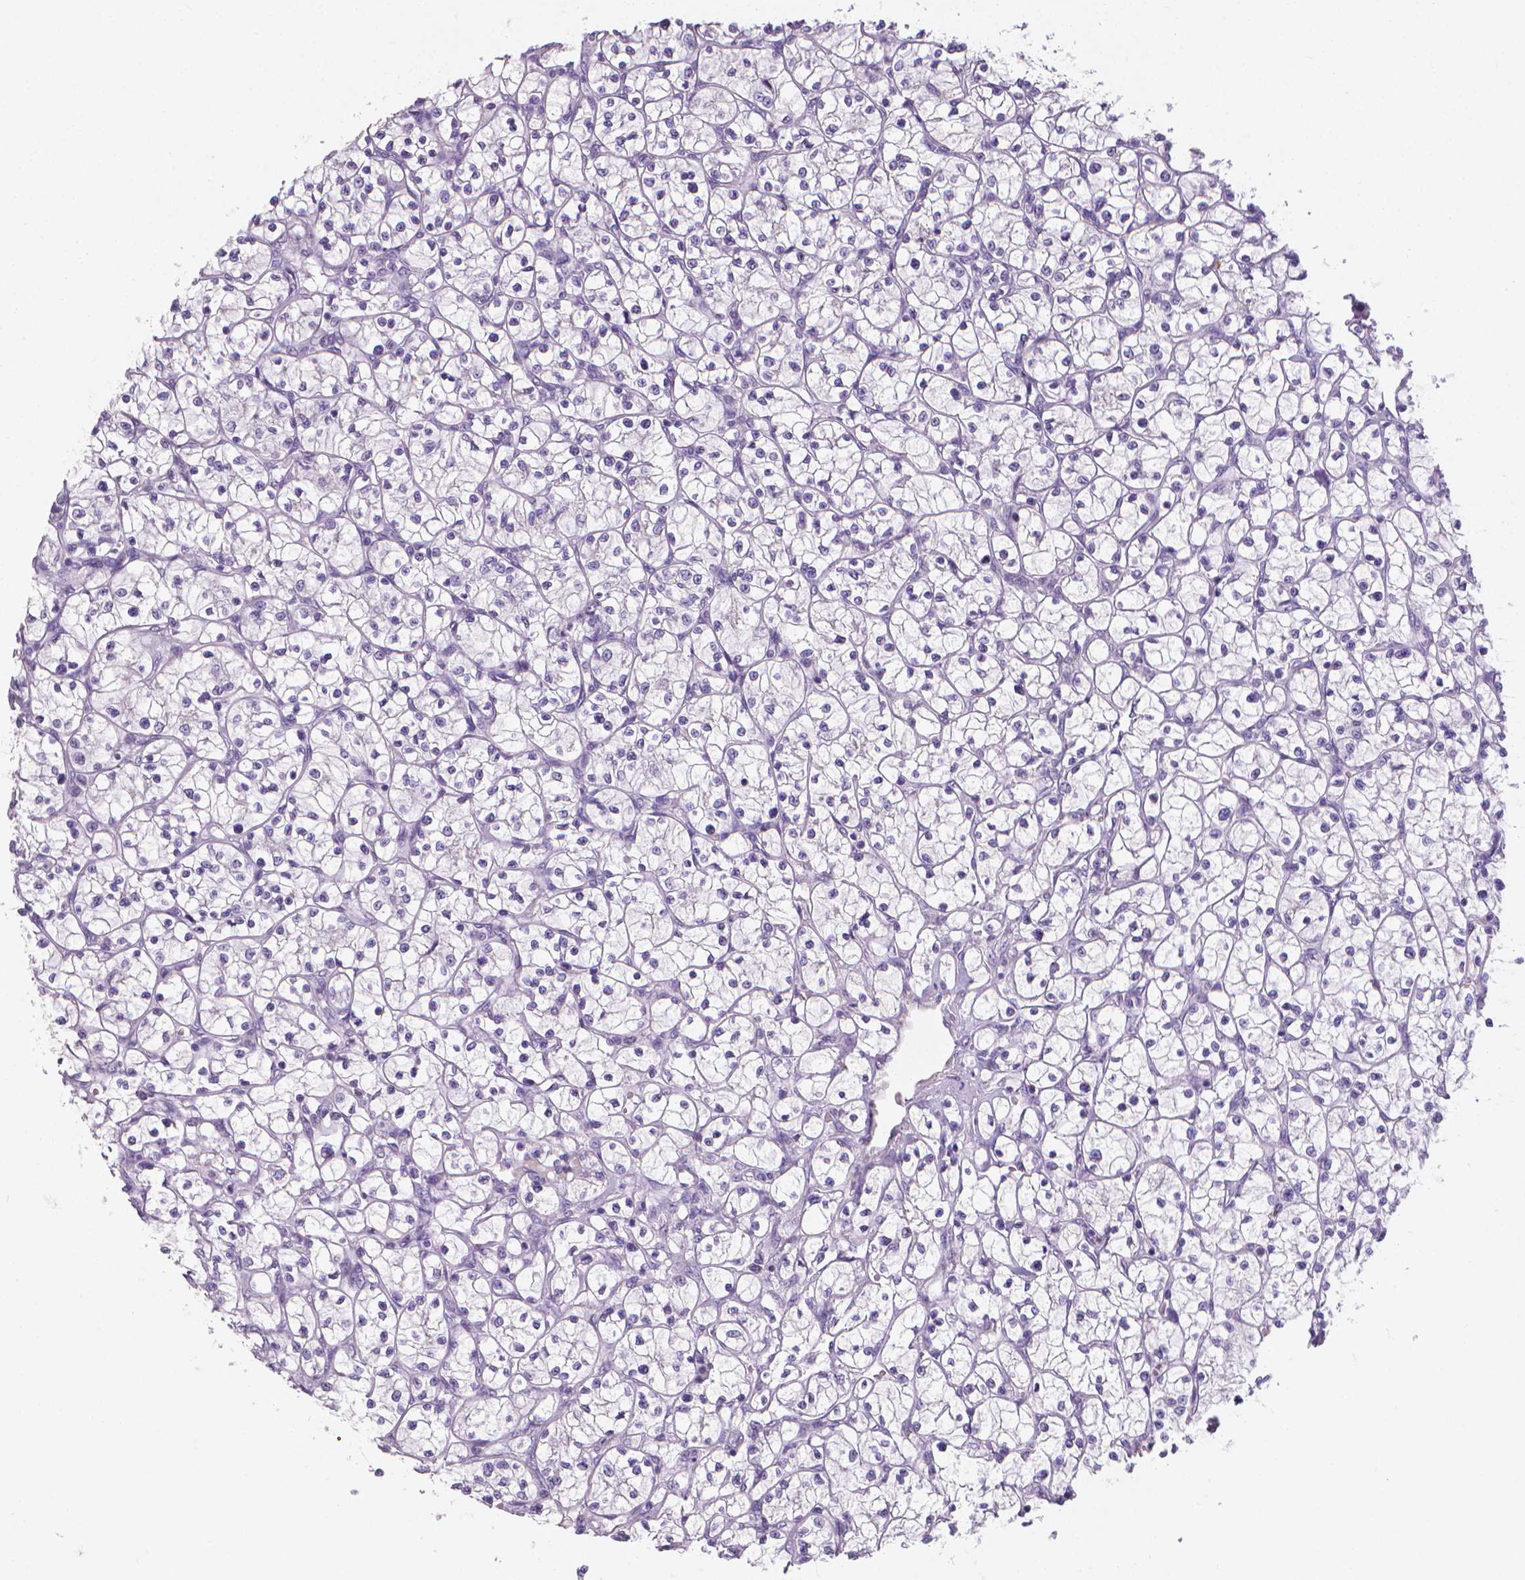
{"staining": {"intensity": "negative", "quantity": "none", "location": "none"}, "tissue": "renal cancer", "cell_type": "Tumor cells", "image_type": "cancer", "snomed": [{"axis": "morphology", "description": "Adenocarcinoma, NOS"}, {"axis": "topography", "description": "Kidney"}], "caption": "The image displays no staining of tumor cells in adenocarcinoma (renal).", "gene": "XPNPEP2", "patient": {"sex": "female", "age": 64}}